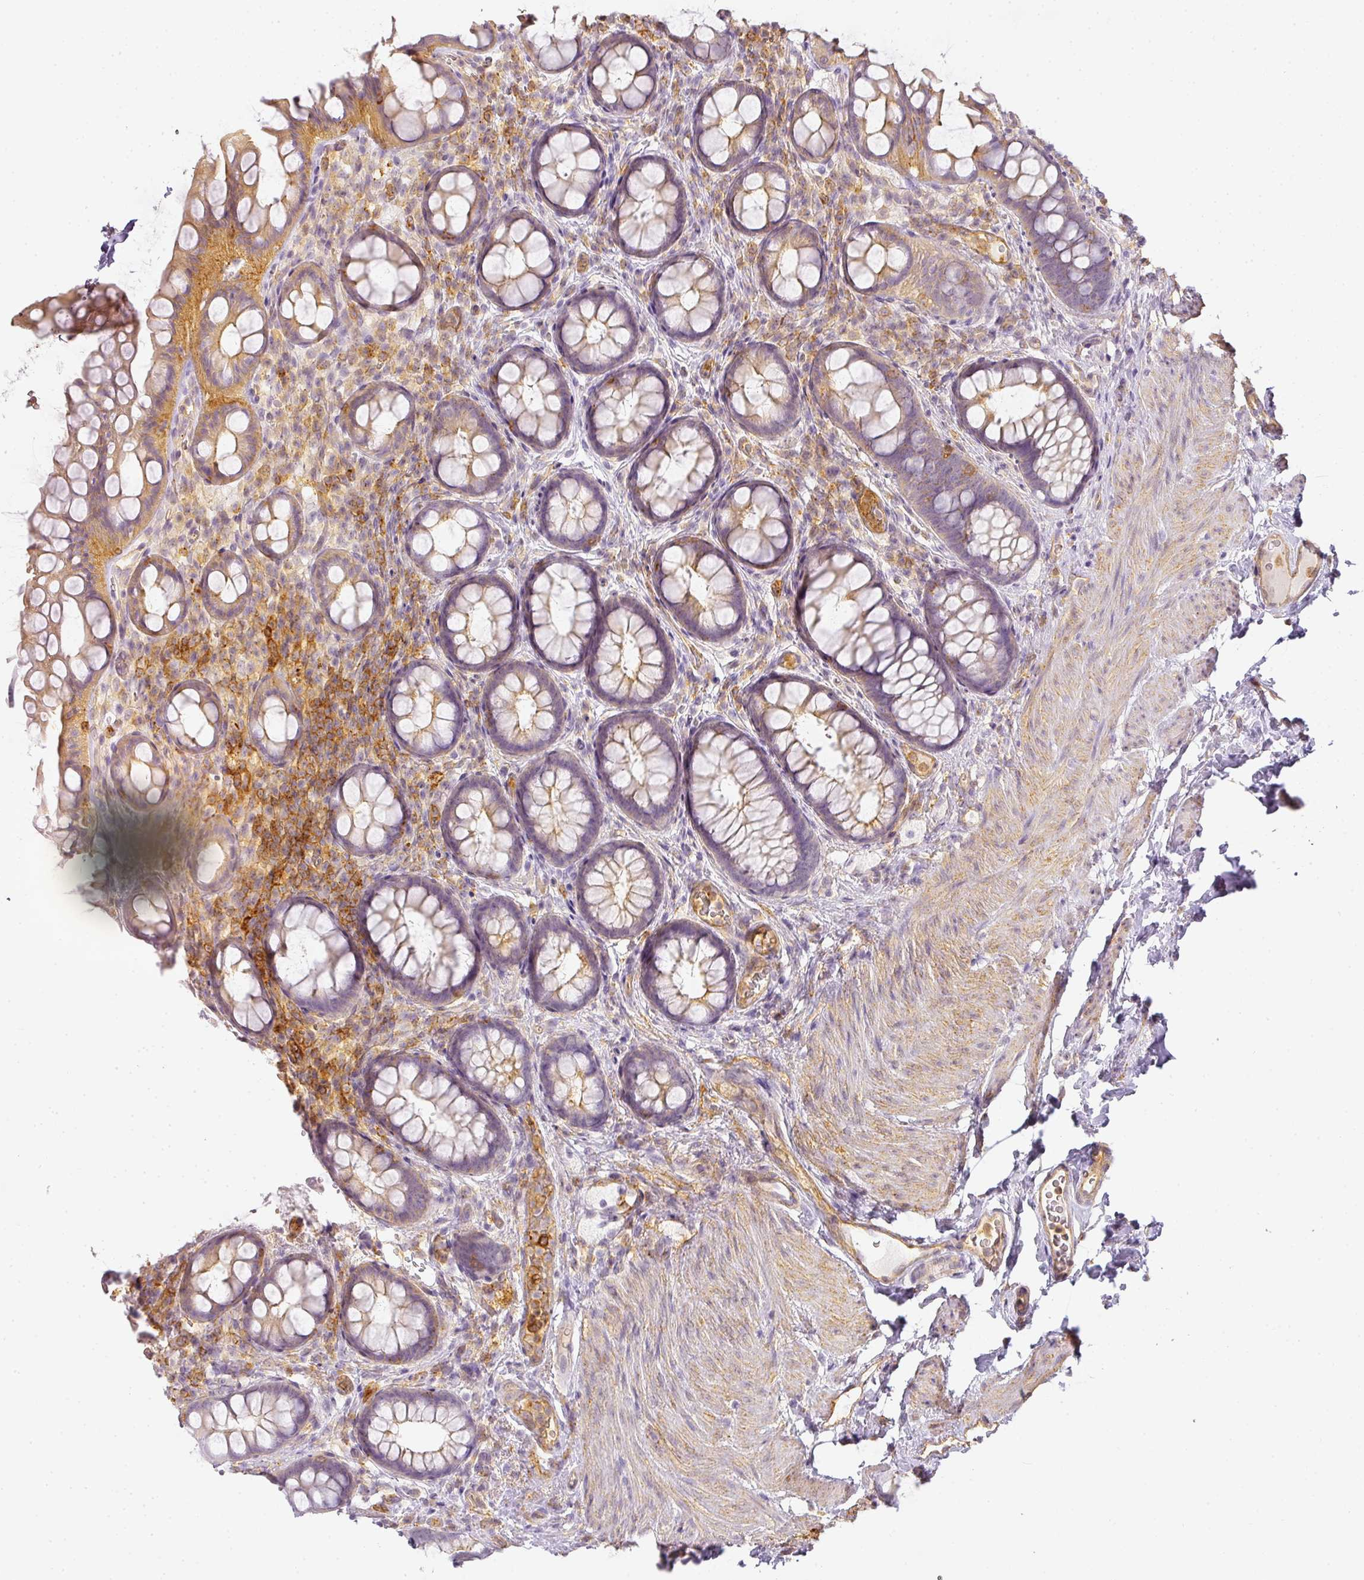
{"staining": {"intensity": "moderate", "quantity": "<25%", "location": "cytoplasmic/membranous"}, "tissue": "rectum", "cell_type": "Glandular cells", "image_type": "normal", "snomed": [{"axis": "morphology", "description": "Normal tissue, NOS"}, {"axis": "topography", "description": "Rectum"}, {"axis": "topography", "description": "Peripheral nerve tissue"}], "caption": "Human rectum stained for a protein (brown) demonstrates moderate cytoplasmic/membranous positive expression in about <25% of glandular cells.", "gene": "TMEM42", "patient": {"sex": "female", "age": 69}}